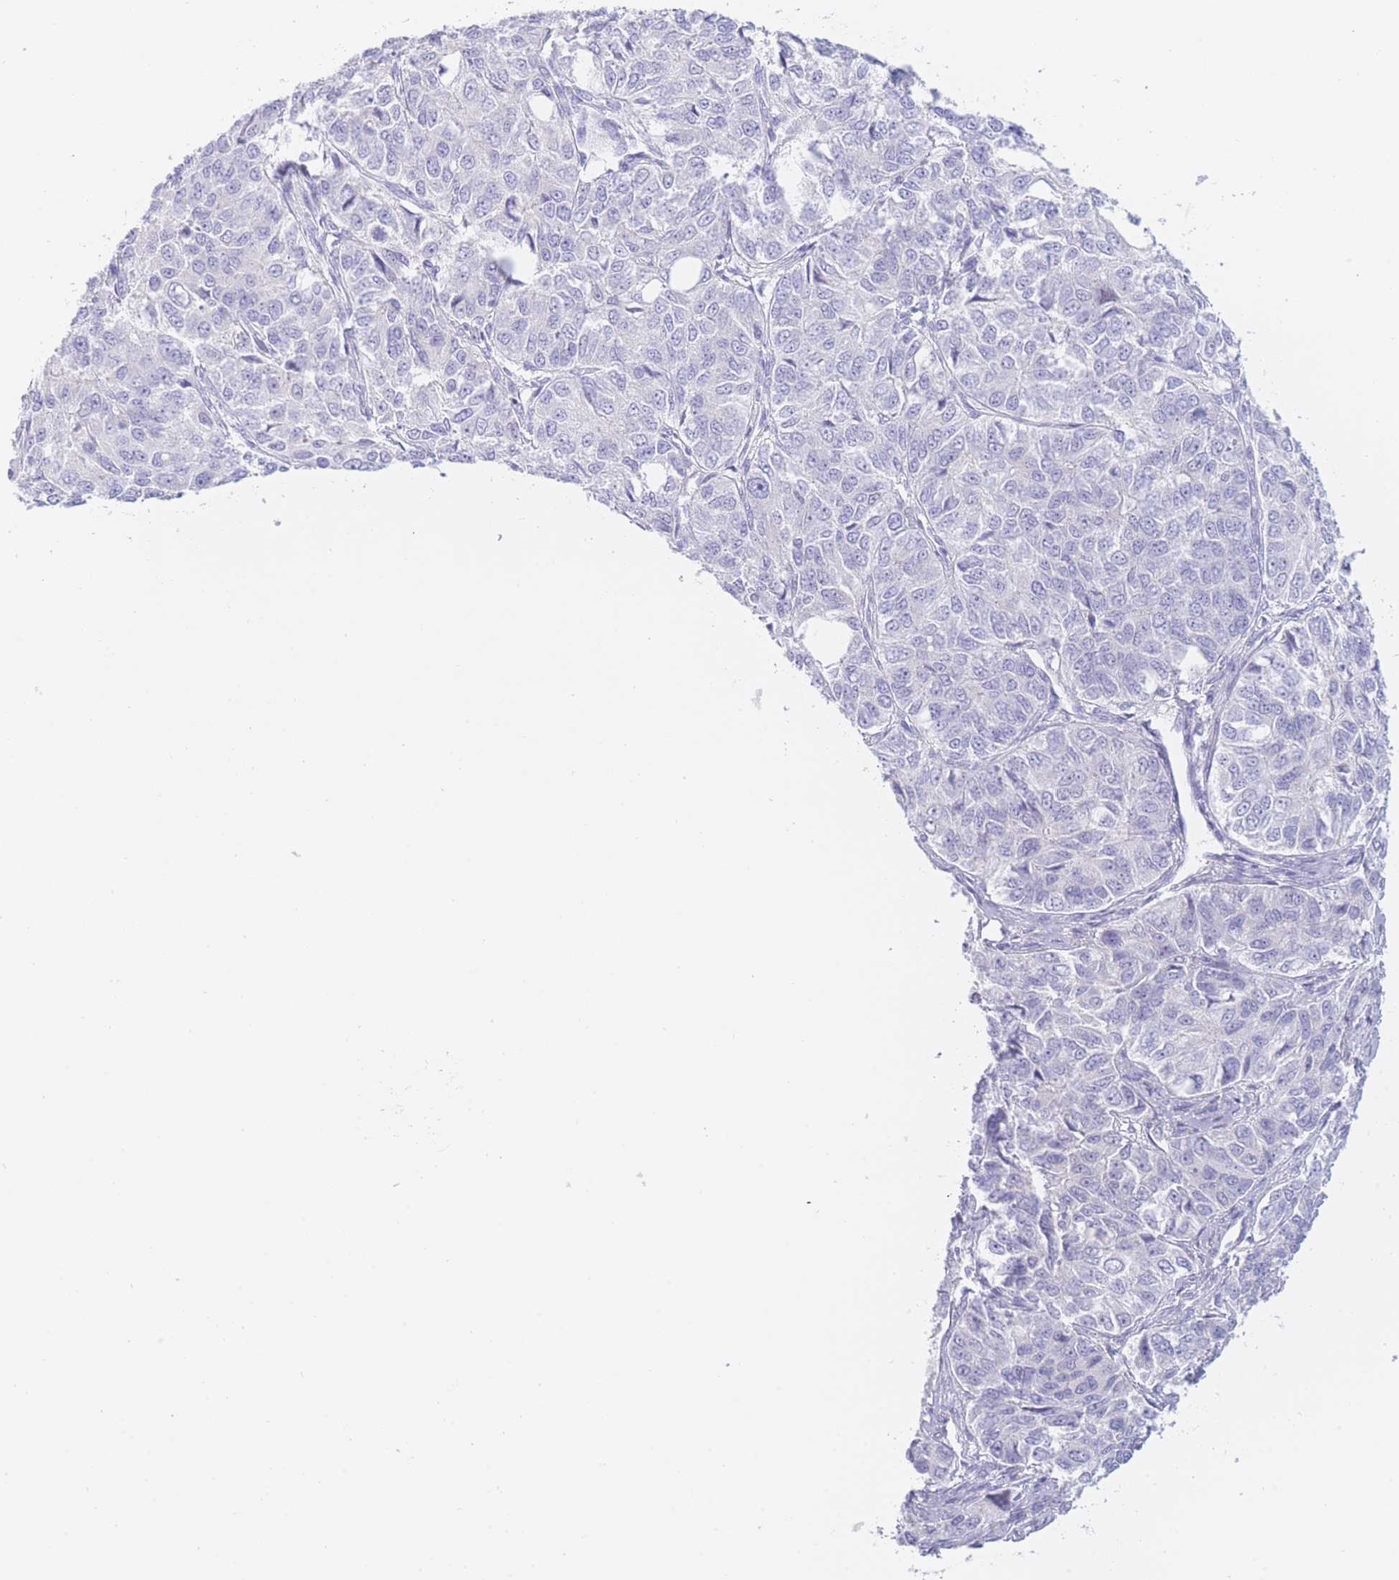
{"staining": {"intensity": "negative", "quantity": "none", "location": "none"}, "tissue": "ovarian cancer", "cell_type": "Tumor cells", "image_type": "cancer", "snomed": [{"axis": "morphology", "description": "Carcinoma, endometroid"}, {"axis": "topography", "description": "Ovary"}], "caption": "A high-resolution histopathology image shows IHC staining of ovarian cancer, which exhibits no significant expression in tumor cells.", "gene": "ZNF212", "patient": {"sex": "female", "age": 51}}